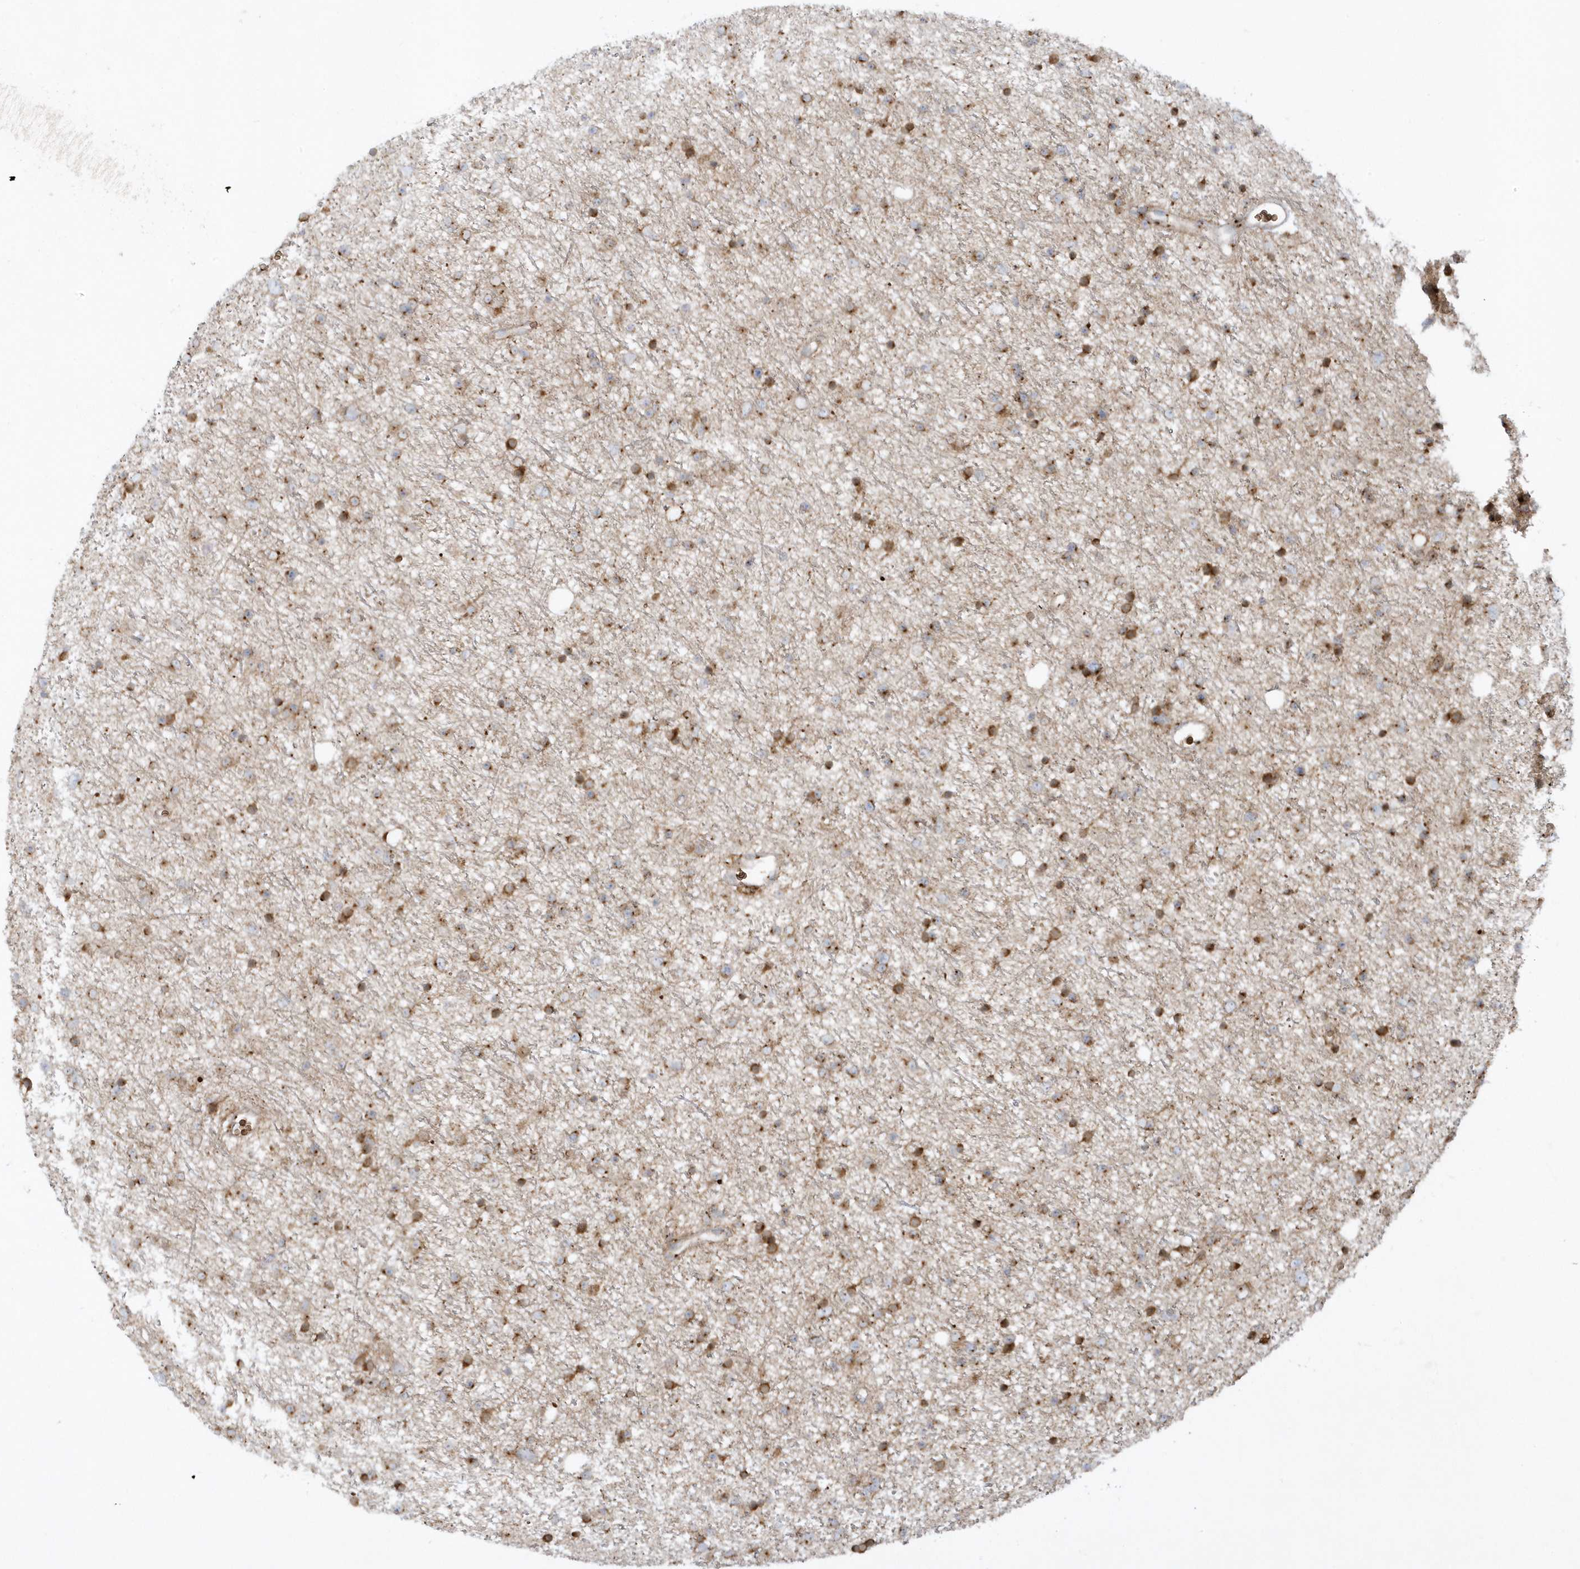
{"staining": {"intensity": "moderate", "quantity": "<25%", "location": "cytoplasmic/membranous"}, "tissue": "glioma", "cell_type": "Tumor cells", "image_type": "cancer", "snomed": [{"axis": "morphology", "description": "Glioma, malignant, Low grade"}, {"axis": "topography", "description": "Cerebral cortex"}], "caption": "This photomicrograph shows immunohistochemistry (IHC) staining of glioma, with low moderate cytoplasmic/membranous staining in about <25% of tumor cells.", "gene": "RPP40", "patient": {"sex": "female", "age": 39}}